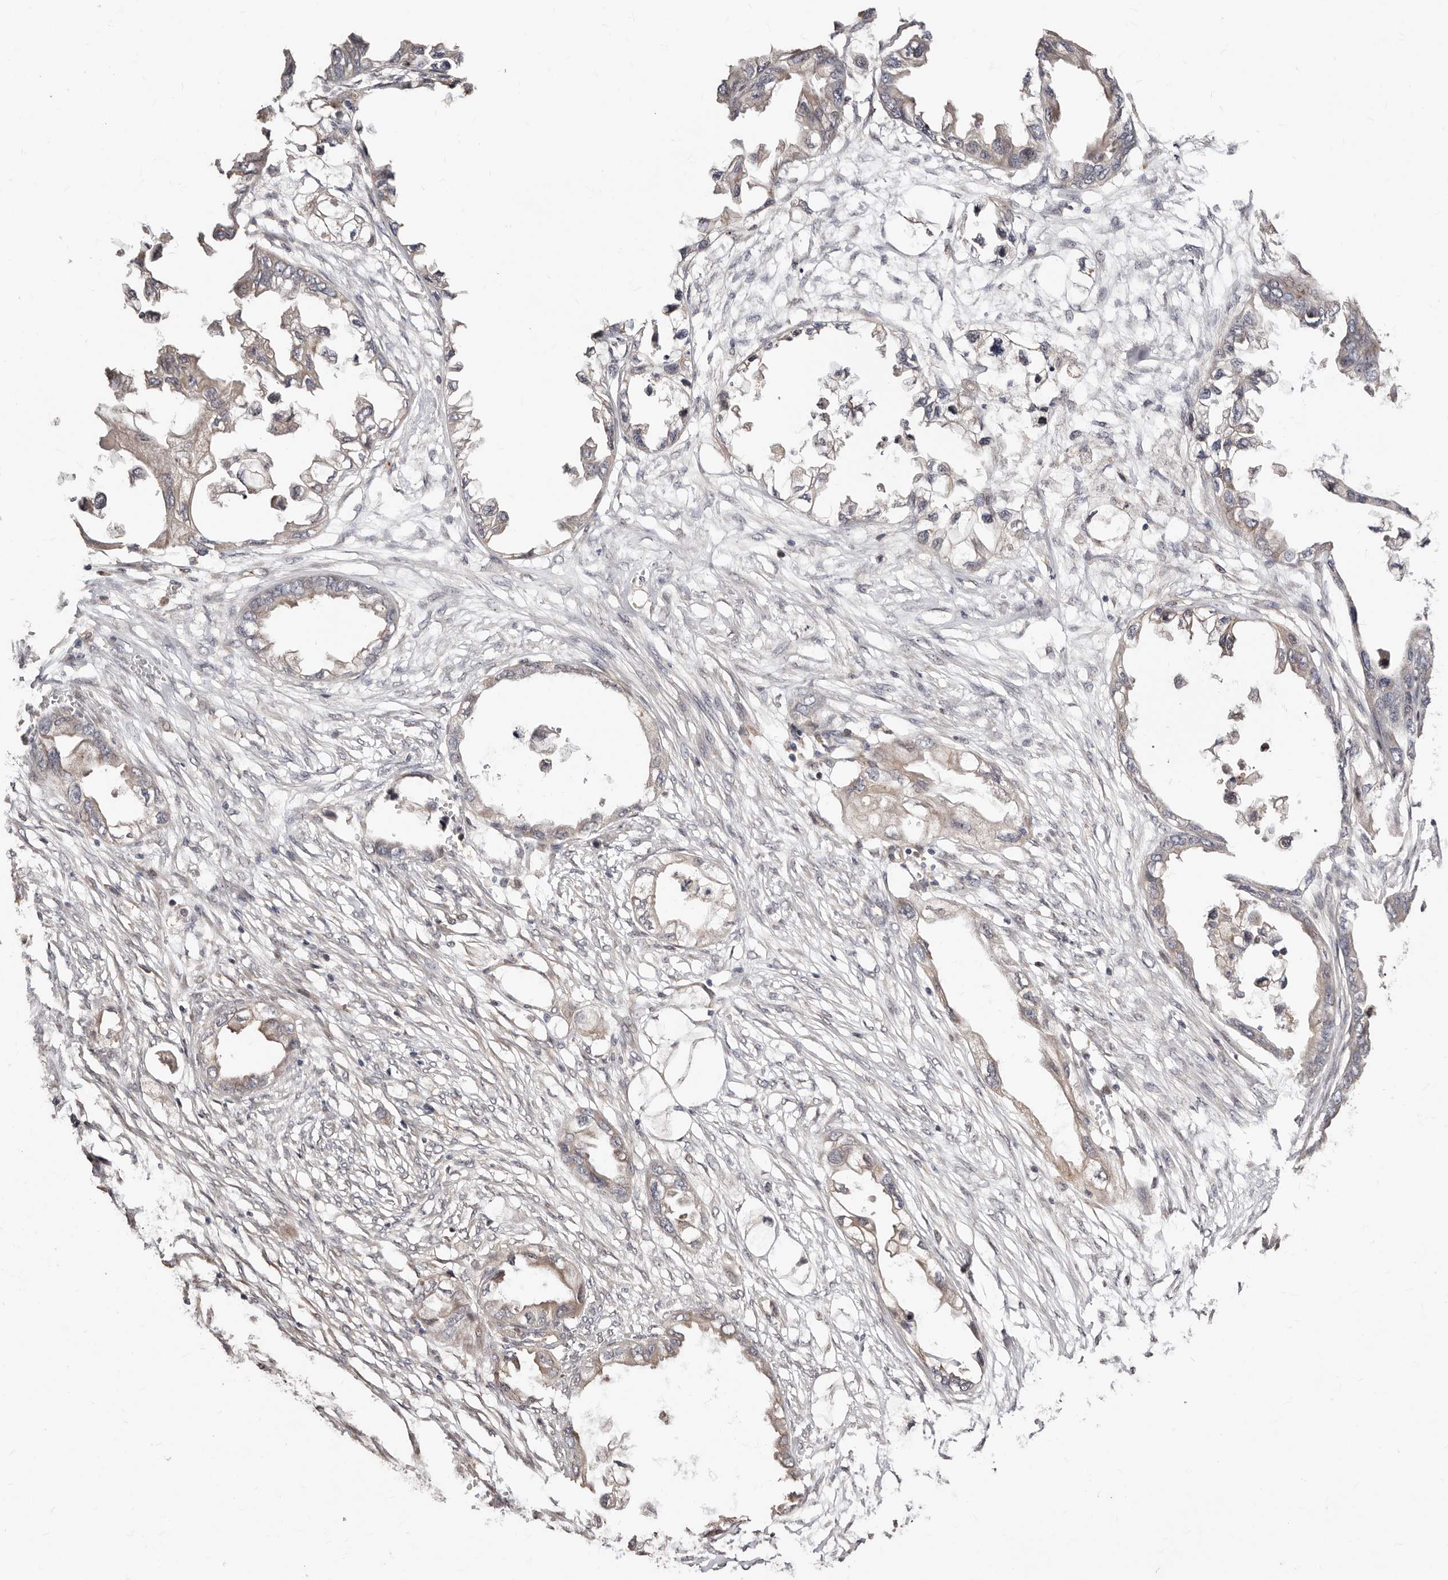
{"staining": {"intensity": "weak", "quantity": "25%-75%", "location": "cytoplasmic/membranous"}, "tissue": "endometrial cancer", "cell_type": "Tumor cells", "image_type": "cancer", "snomed": [{"axis": "morphology", "description": "Adenocarcinoma, NOS"}, {"axis": "morphology", "description": "Adenocarcinoma, metastatic, NOS"}, {"axis": "topography", "description": "Adipose tissue"}, {"axis": "topography", "description": "Endometrium"}], "caption": "Immunohistochemical staining of human endometrial cancer (metastatic adenocarcinoma) shows low levels of weak cytoplasmic/membranous staining in about 25%-75% of tumor cells. (IHC, brightfield microscopy, high magnification).", "gene": "APOL6", "patient": {"sex": "female", "age": 67}}